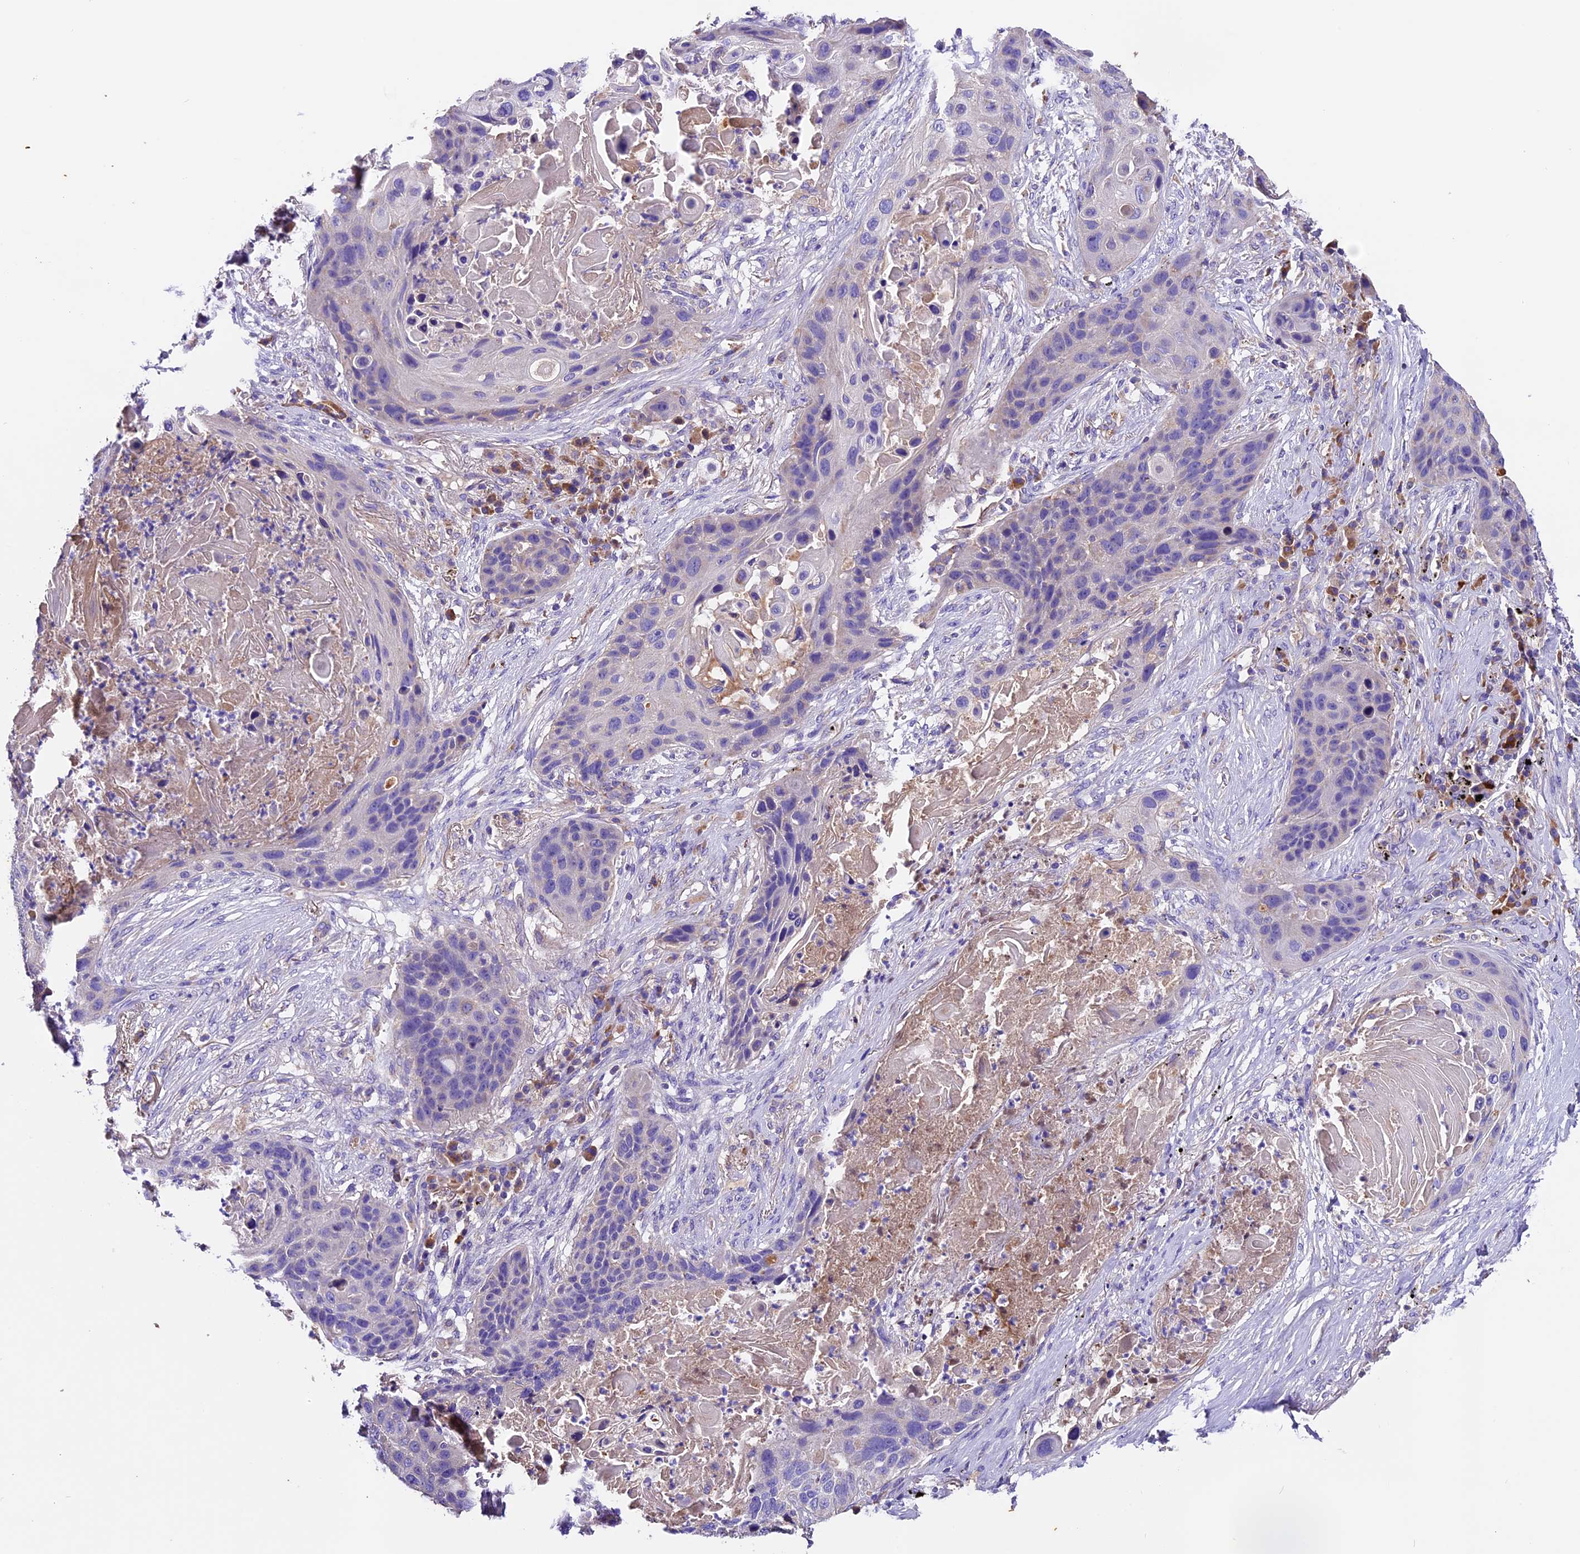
{"staining": {"intensity": "negative", "quantity": "none", "location": "none"}, "tissue": "lung cancer", "cell_type": "Tumor cells", "image_type": "cancer", "snomed": [{"axis": "morphology", "description": "Squamous cell carcinoma, NOS"}, {"axis": "topography", "description": "Lung"}], "caption": "A micrograph of human squamous cell carcinoma (lung) is negative for staining in tumor cells.", "gene": "SIX5", "patient": {"sex": "female", "age": 63}}